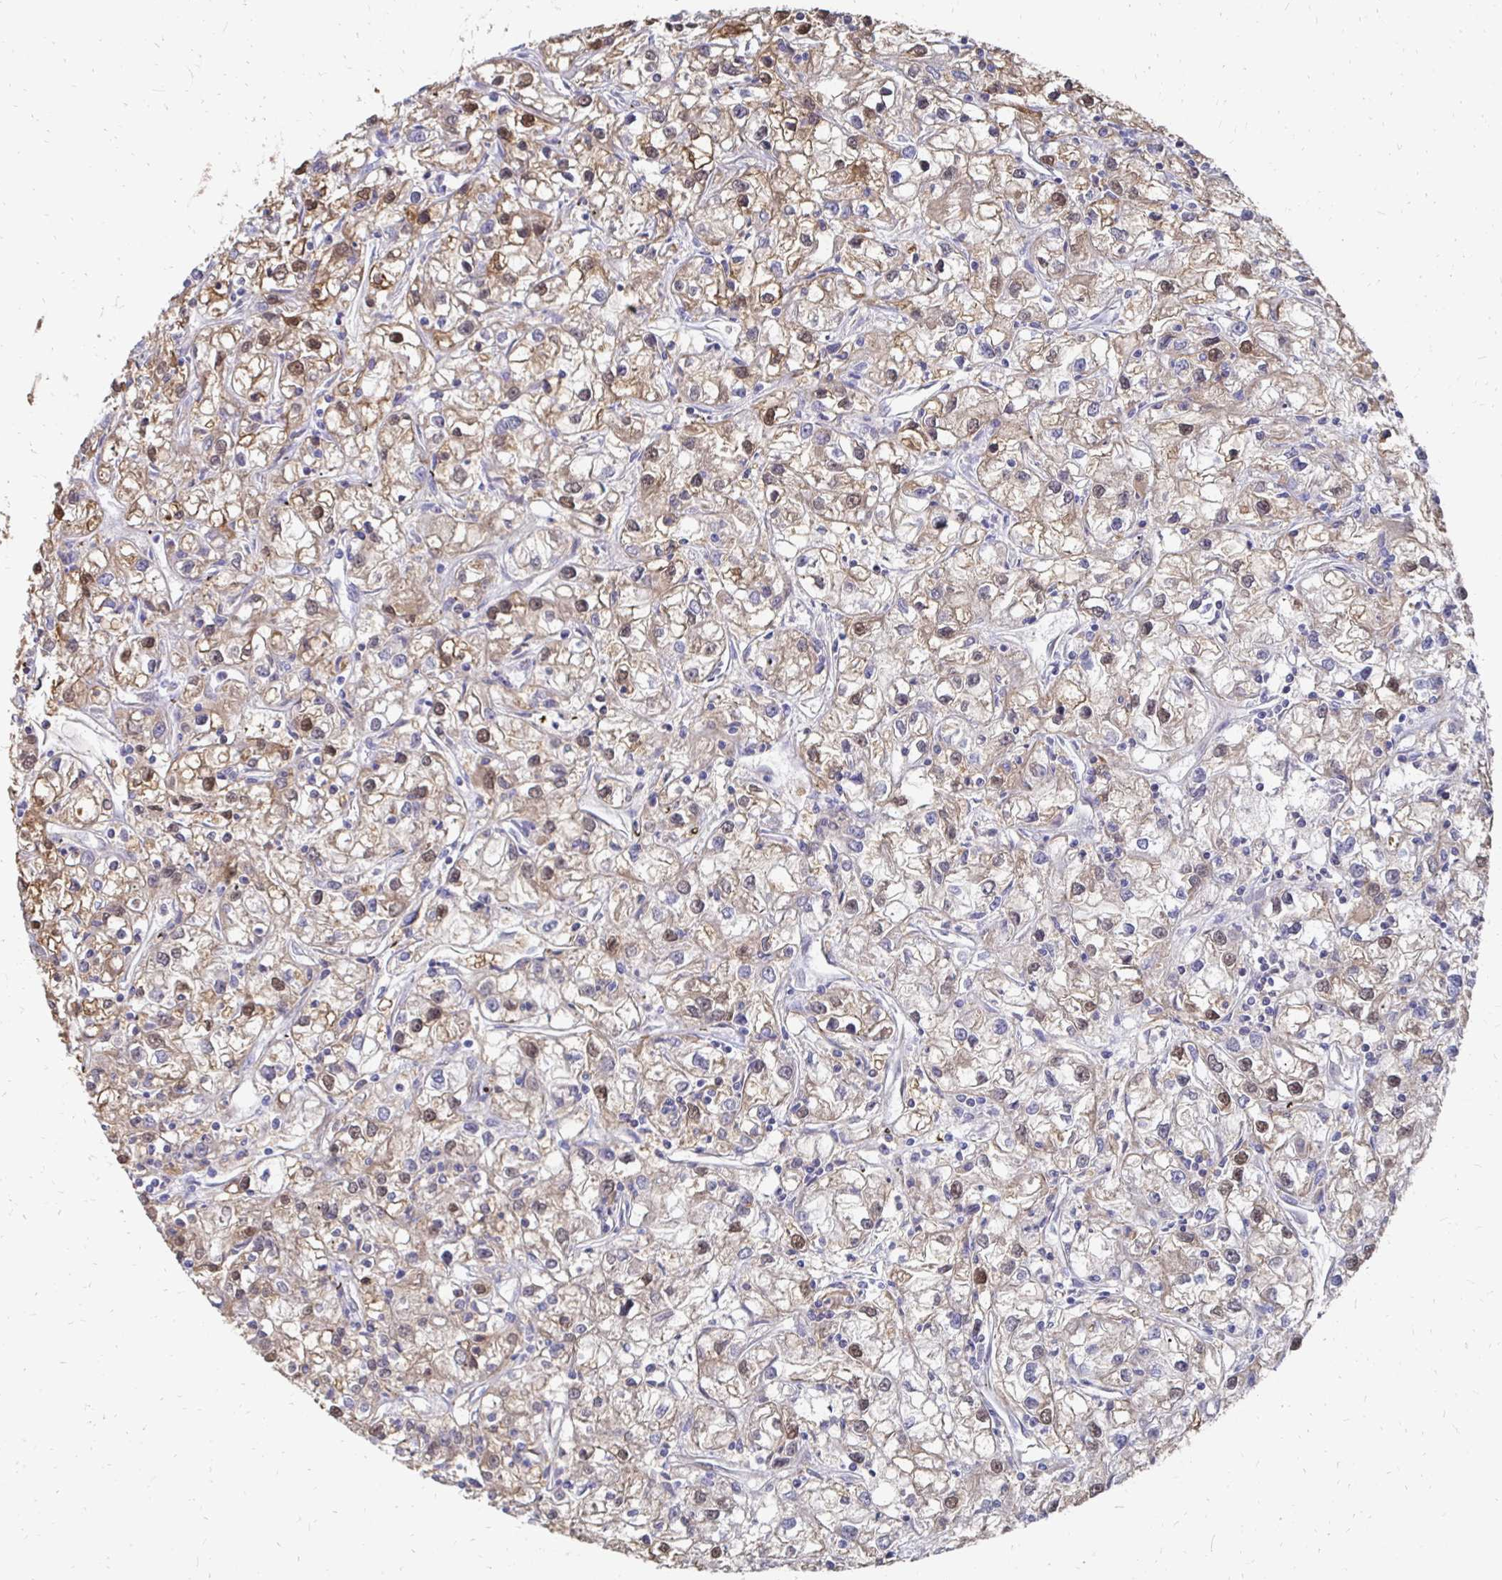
{"staining": {"intensity": "weak", "quantity": ">75%", "location": "cytoplasmic/membranous"}, "tissue": "renal cancer", "cell_type": "Tumor cells", "image_type": "cancer", "snomed": [{"axis": "morphology", "description": "Adenocarcinoma, NOS"}, {"axis": "topography", "description": "Kidney"}], "caption": "A histopathology image of human renal cancer (adenocarcinoma) stained for a protein reveals weak cytoplasmic/membranous brown staining in tumor cells. (Brightfield microscopy of DAB IHC at high magnification).", "gene": "SYCP3", "patient": {"sex": "female", "age": 59}}